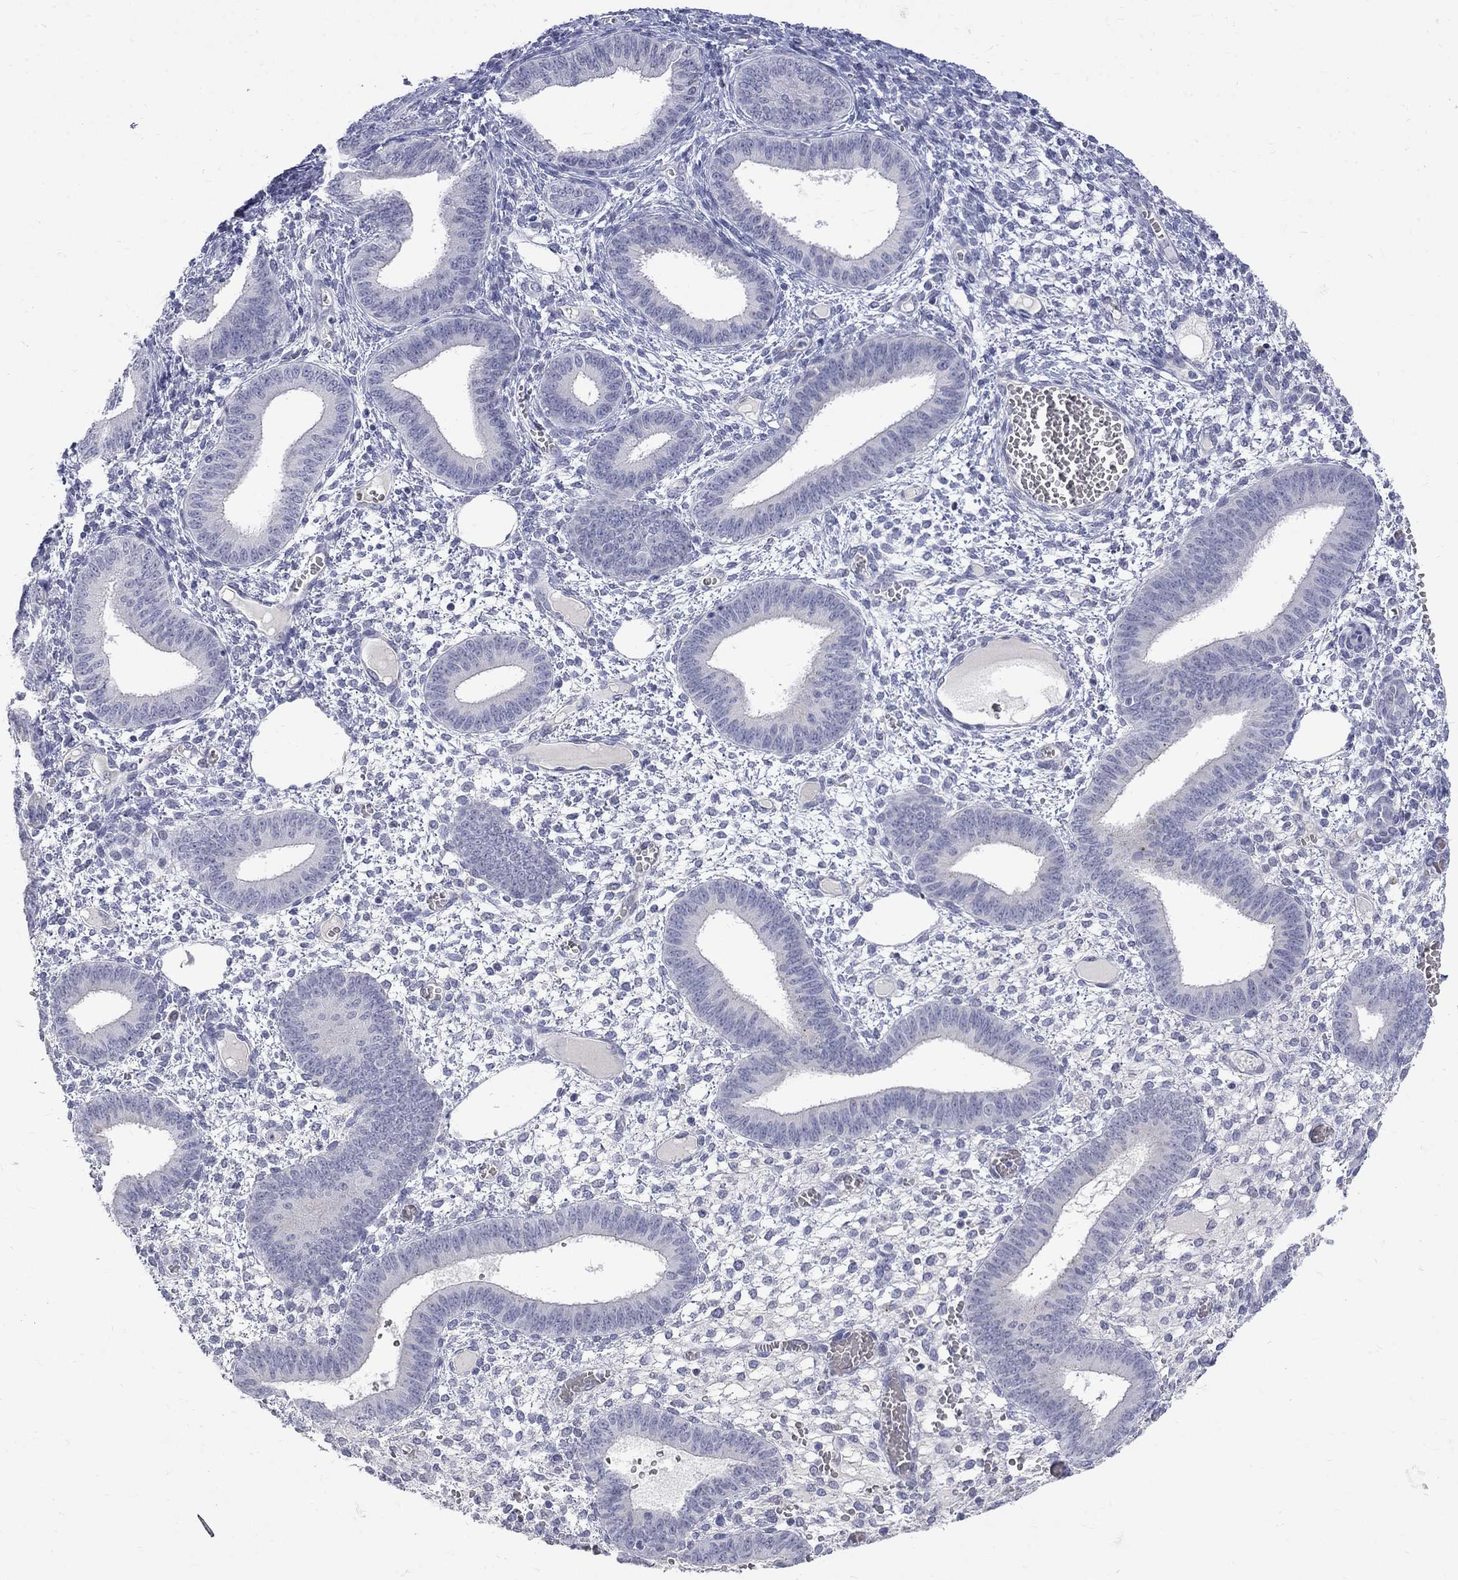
{"staining": {"intensity": "negative", "quantity": "none", "location": "none"}, "tissue": "endometrium", "cell_type": "Cells in endometrial stroma", "image_type": "normal", "snomed": [{"axis": "morphology", "description": "Normal tissue, NOS"}, {"axis": "topography", "description": "Endometrium"}], "caption": "Immunohistochemistry (IHC) of normal endometrium reveals no positivity in cells in endometrial stroma.", "gene": "CTNND2", "patient": {"sex": "female", "age": 42}}